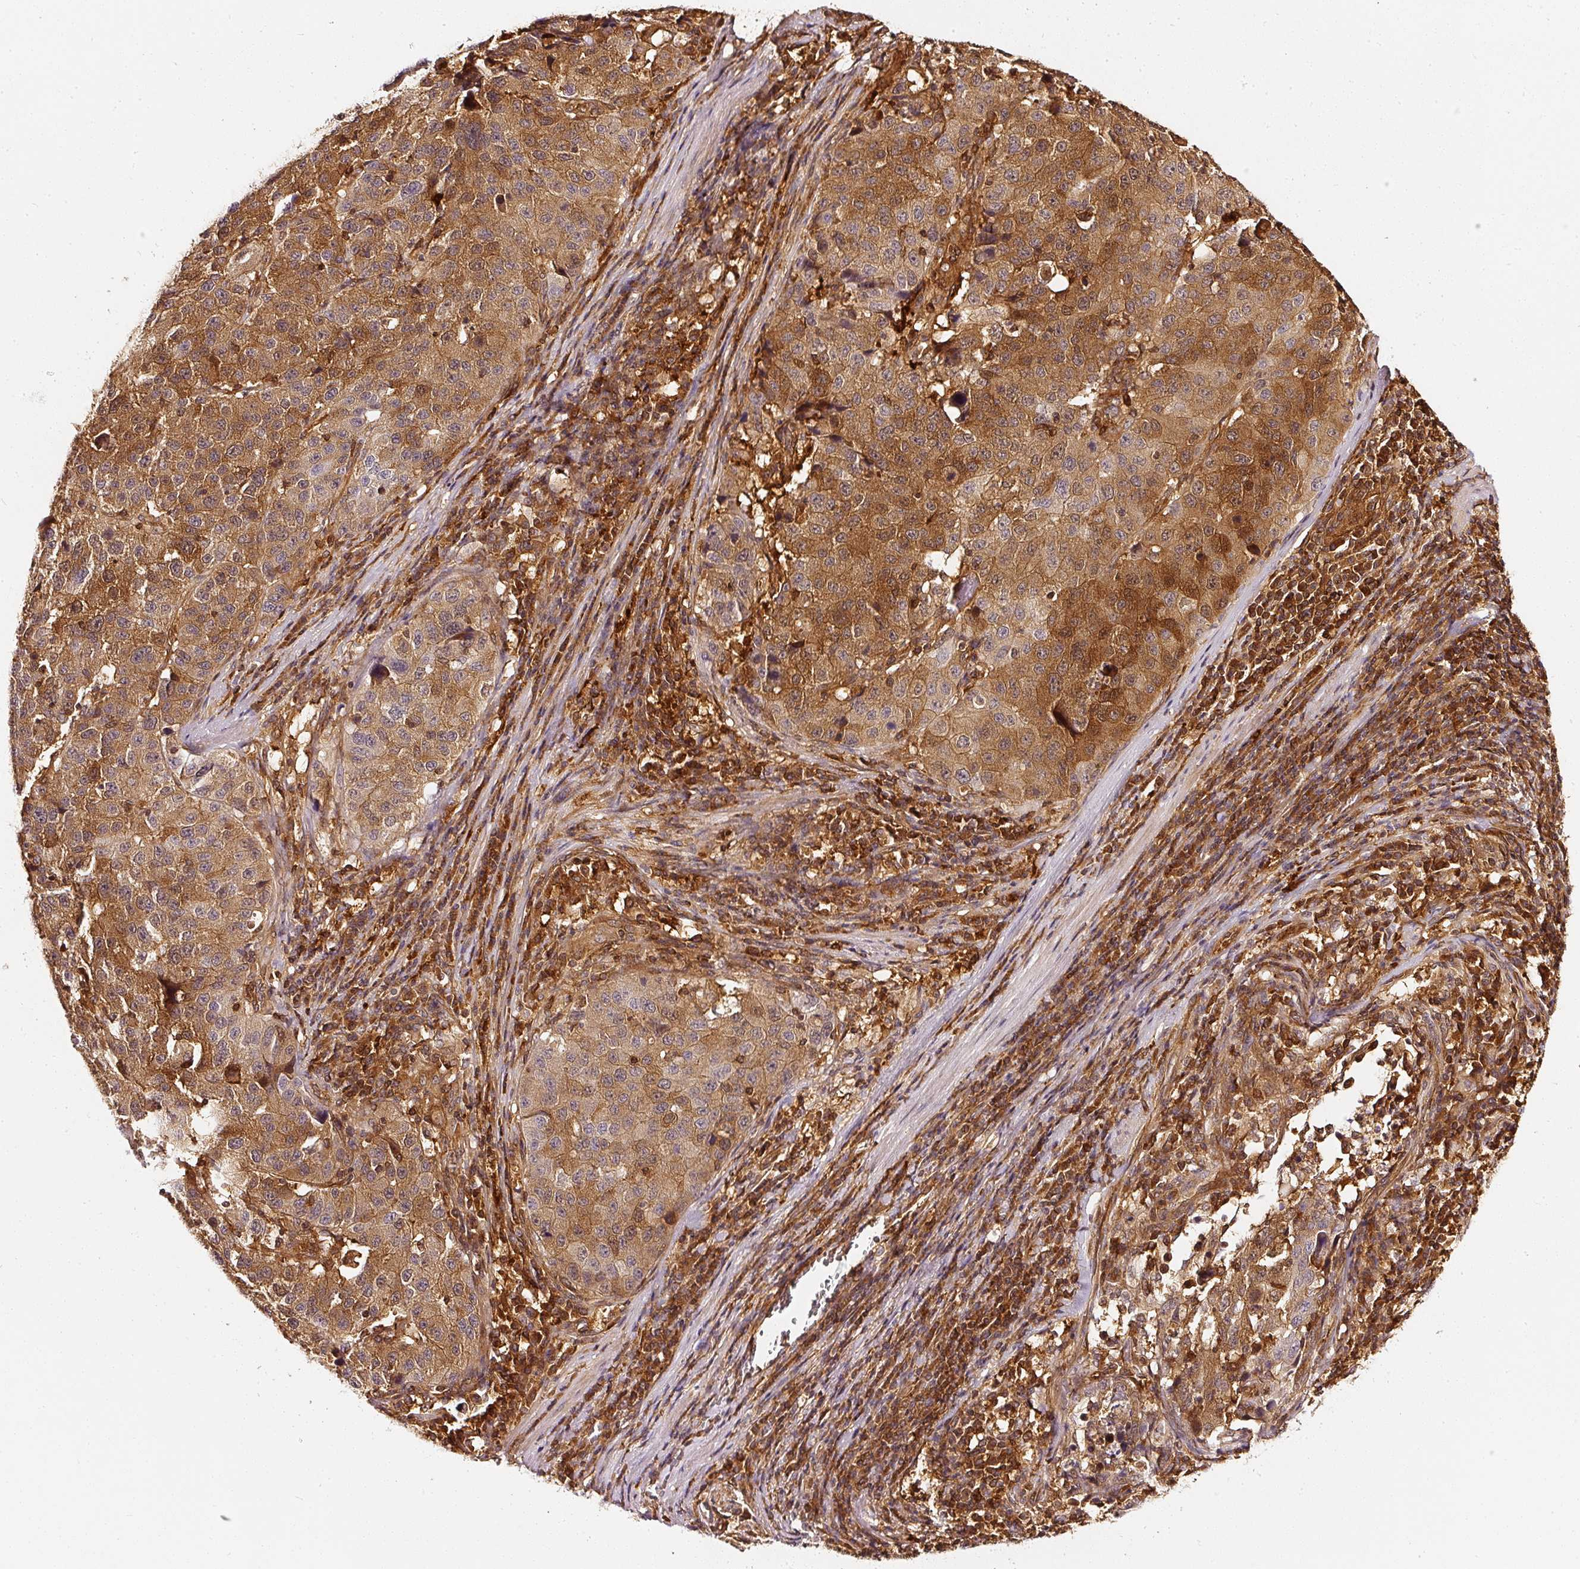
{"staining": {"intensity": "moderate", "quantity": ">75%", "location": "cytoplasmic/membranous,nuclear"}, "tissue": "stomach cancer", "cell_type": "Tumor cells", "image_type": "cancer", "snomed": [{"axis": "morphology", "description": "Adenocarcinoma, NOS"}, {"axis": "topography", "description": "Stomach"}], "caption": "An image showing moderate cytoplasmic/membranous and nuclear expression in approximately >75% of tumor cells in stomach adenocarcinoma, as visualized by brown immunohistochemical staining.", "gene": "ASMTL", "patient": {"sex": "male", "age": 71}}